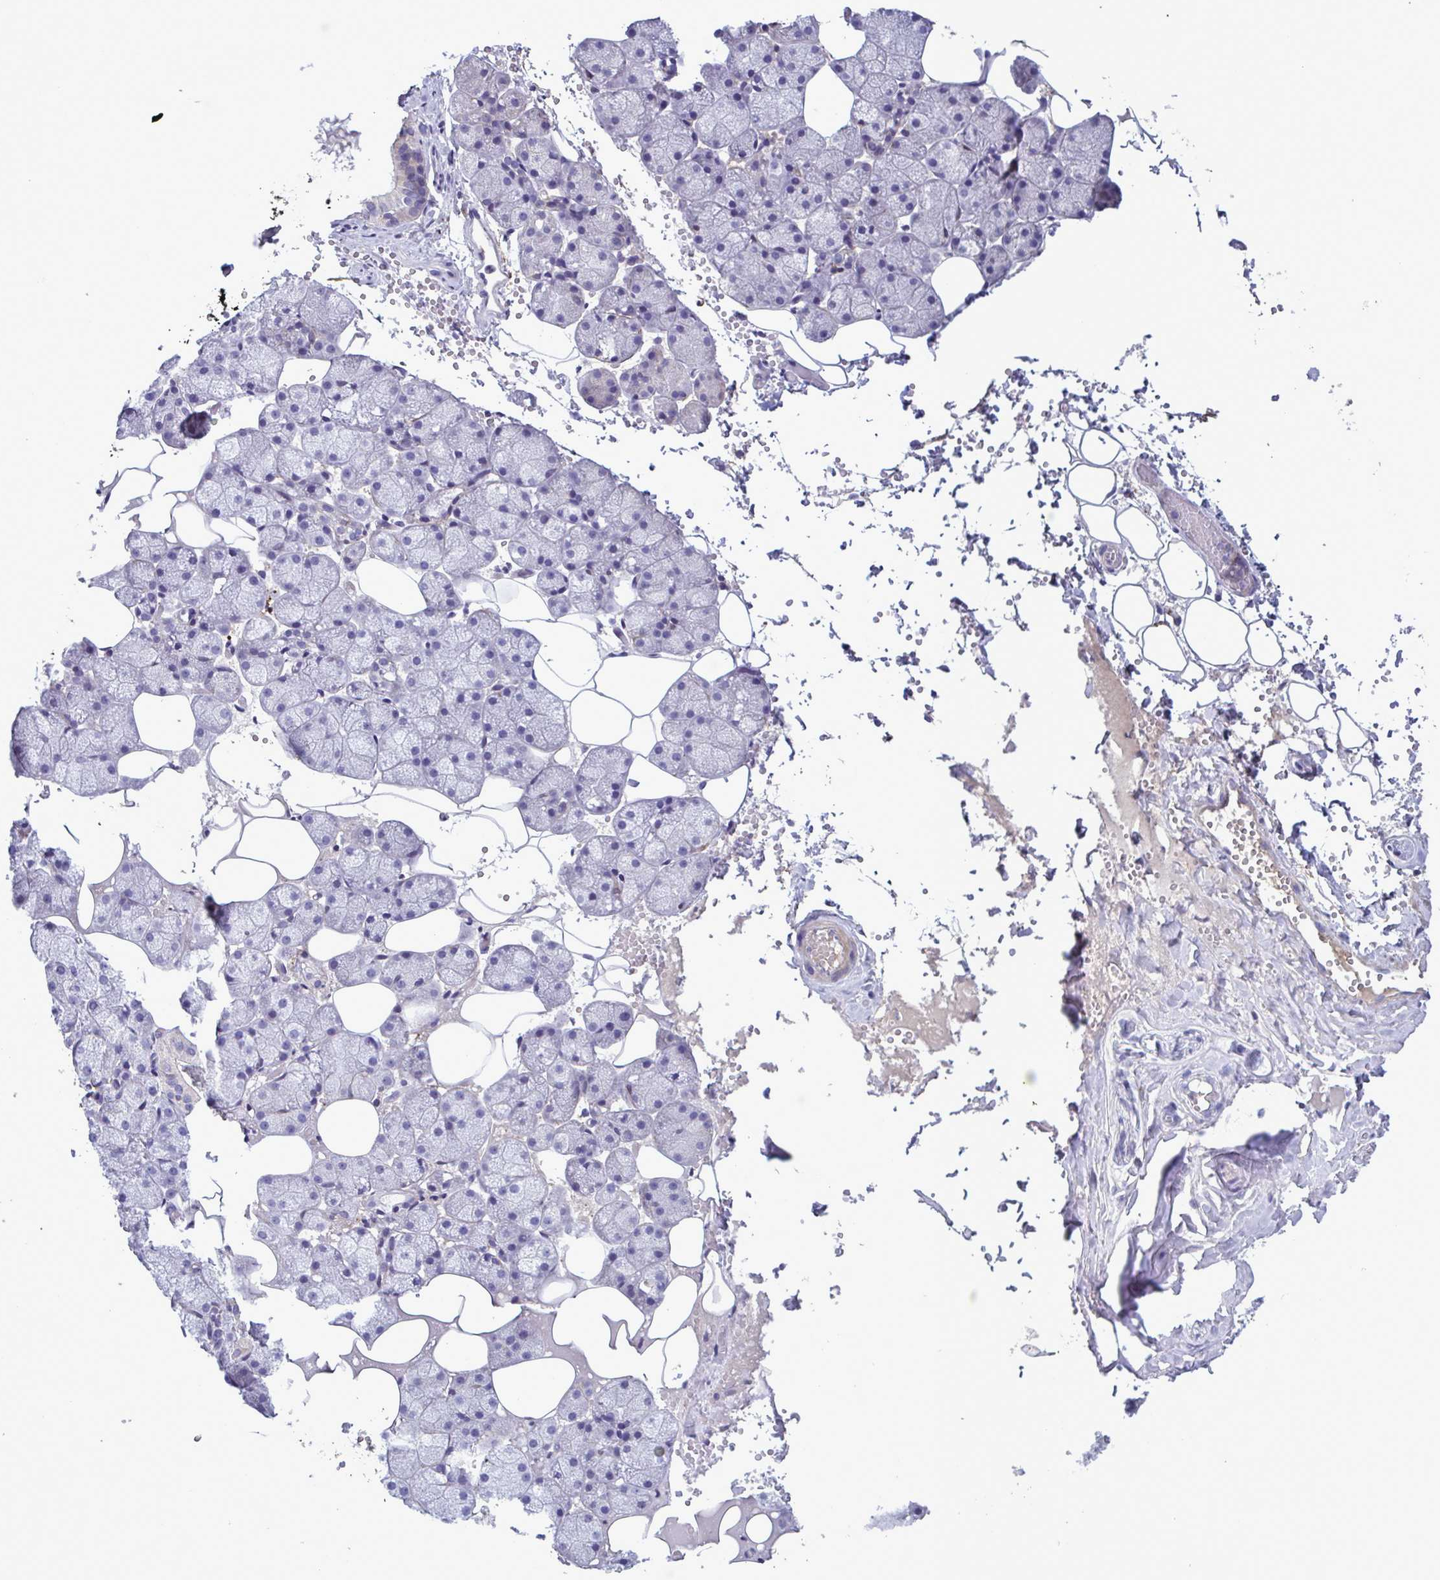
{"staining": {"intensity": "weak", "quantity": "<25%", "location": "cytoplasmic/membranous"}, "tissue": "salivary gland", "cell_type": "Glandular cells", "image_type": "normal", "snomed": [{"axis": "morphology", "description": "Normal tissue, NOS"}, {"axis": "topography", "description": "Salivary gland"}], "caption": "Image shows no significant protein positivity in glandular cells of unremarkable salivary gland. (DAB (3,3'-diaminobenzidine) immunohistochemistry (IHC) with hematoxylin counter stain).", "gene": "F13B", "patient": {"sex": "male", "age": 38}}